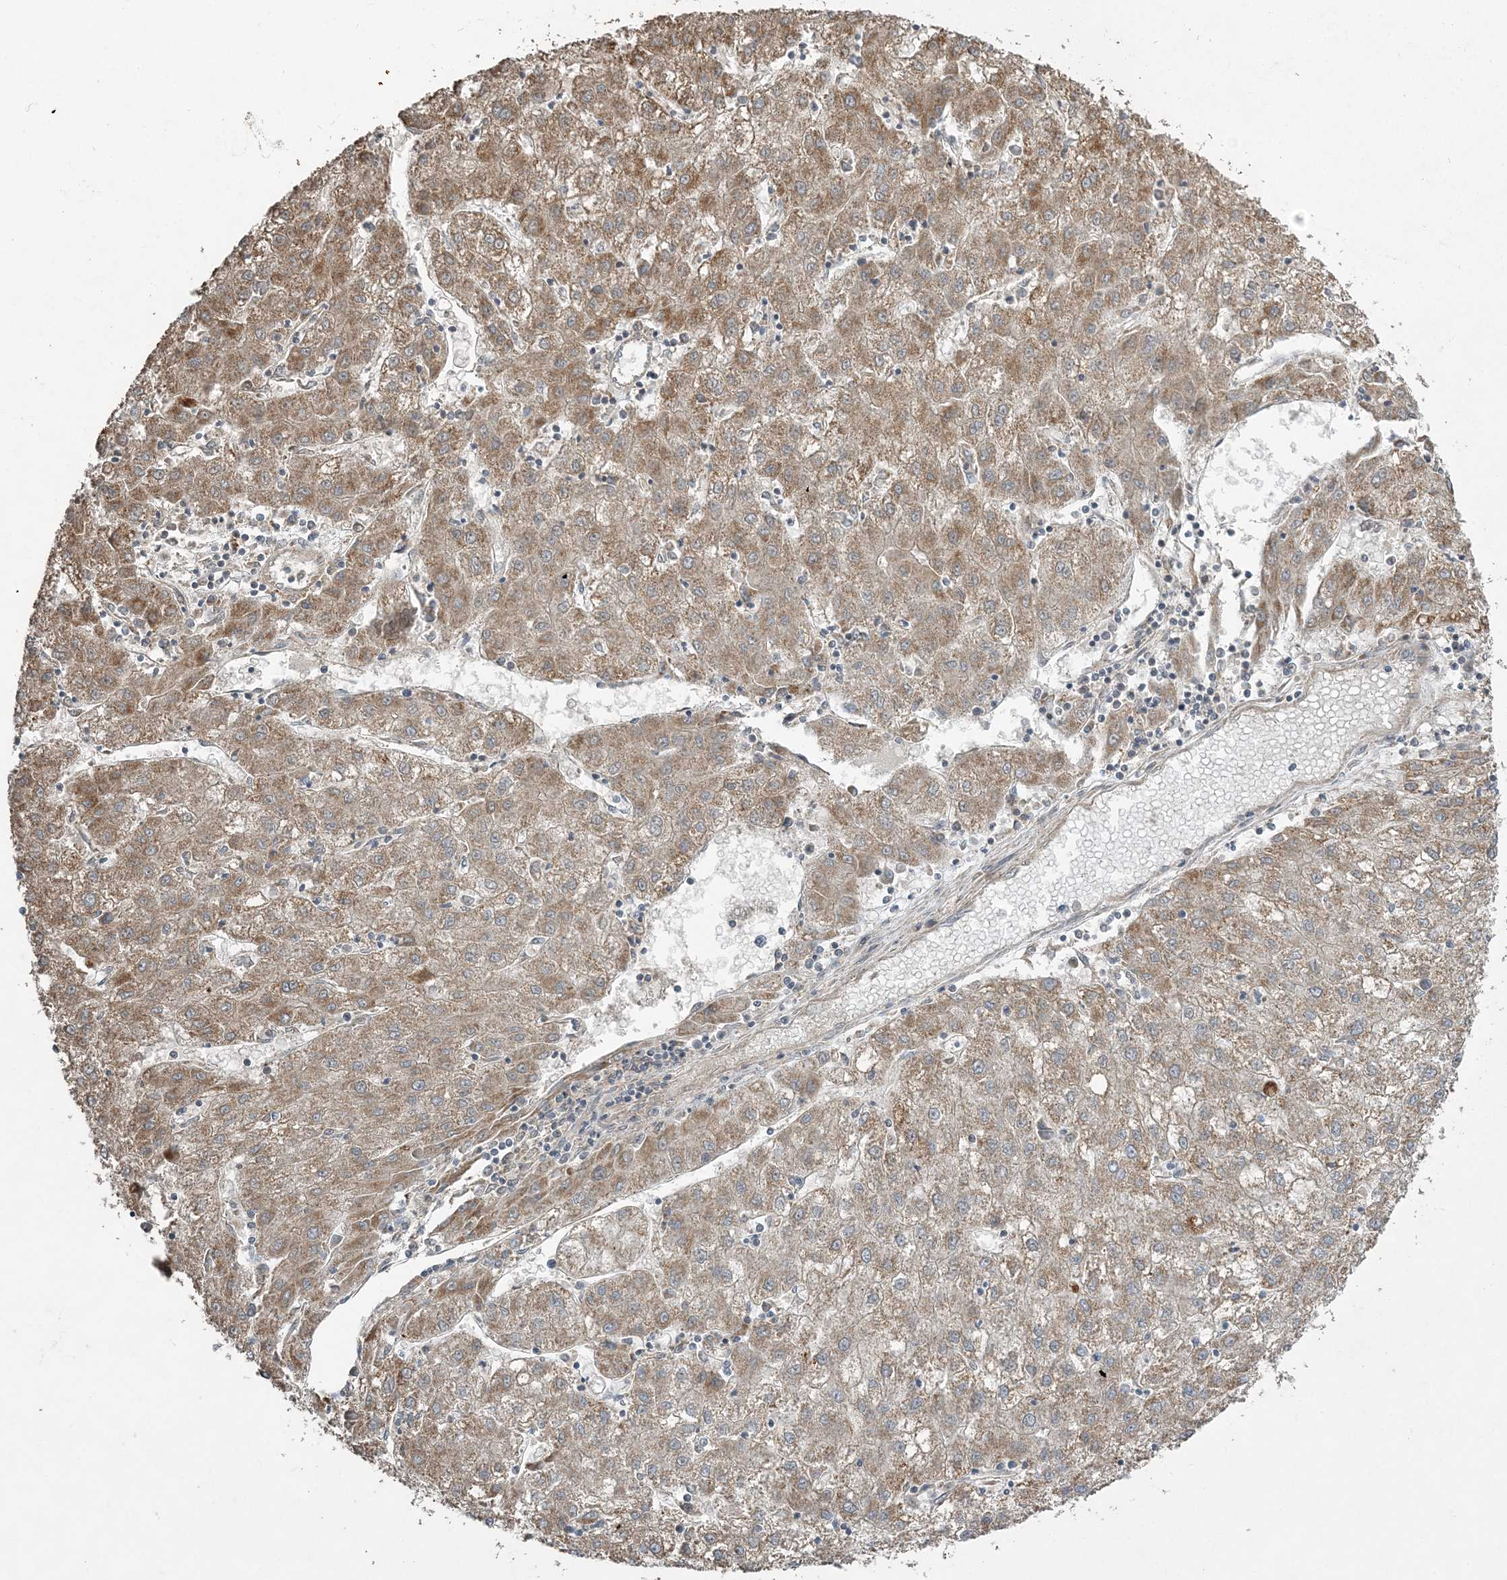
{"staining": {"intensity": "weak", "quantity": ">75%", "location": "cytoplasmic/membranous"}, "tissue": "liver cancer", "cell_type": "Tumor cells", "image_type": "cancer", "snomed": [{"axis": "morphology", "description": "Carcinoma, Hepatocellular, NOS"}, {"axis": "topography", "description": "Liver"}], "caption": "Liver hepatocellular carcinoma was stained to show a protein in brown. There is low levels of weak cytoplasmic/membranous staining in approximately >75% of tumor cells. The staining was performed using DAB (3,3'-diaminobenzidine) to visualize the protein expression in brown, while the nuclei were stained in blue with hematoxylin (Magnification: 20x).", "gene": "SLC4A10", "patient": {"sex": "male", "age": 72}}